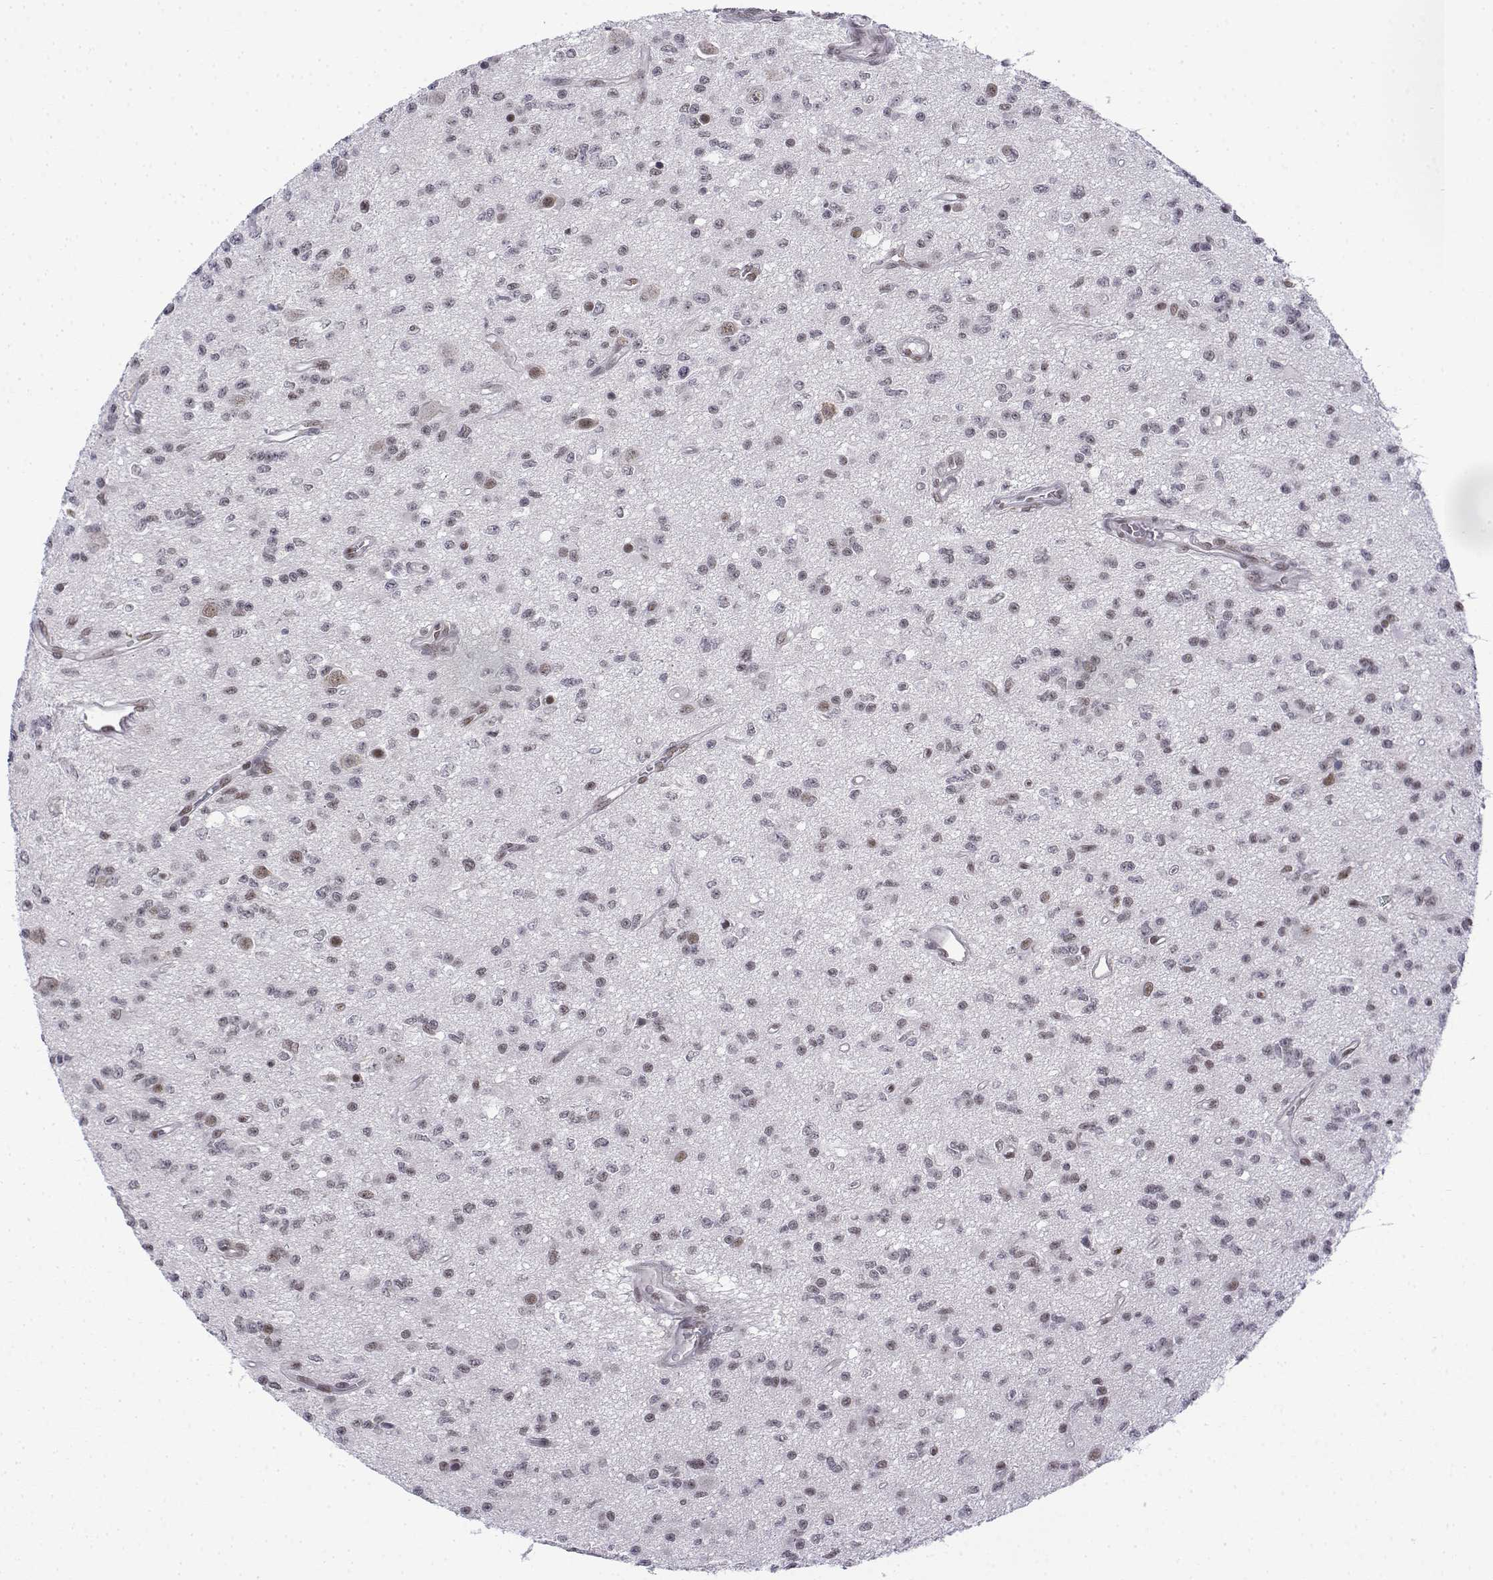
{"staining": {"intensity": "weak", "quantity": "25%-75%", "location": "nuclear"}, "tissue": "glioma", "cell_type": "Tumor cells", "image_type": "cancer", "snomed": [{"axis": "morphology", "description": "Glioma, malignant, Low grade"}, {"axis": "topography", "description": "Brain"}], "caption": "Human low-grade glioma (malignant) stained with a protein marker shows weak staining in tumor cells.", "gene": "SETD1A", "patient": {"sex": "female", "age": 45}}